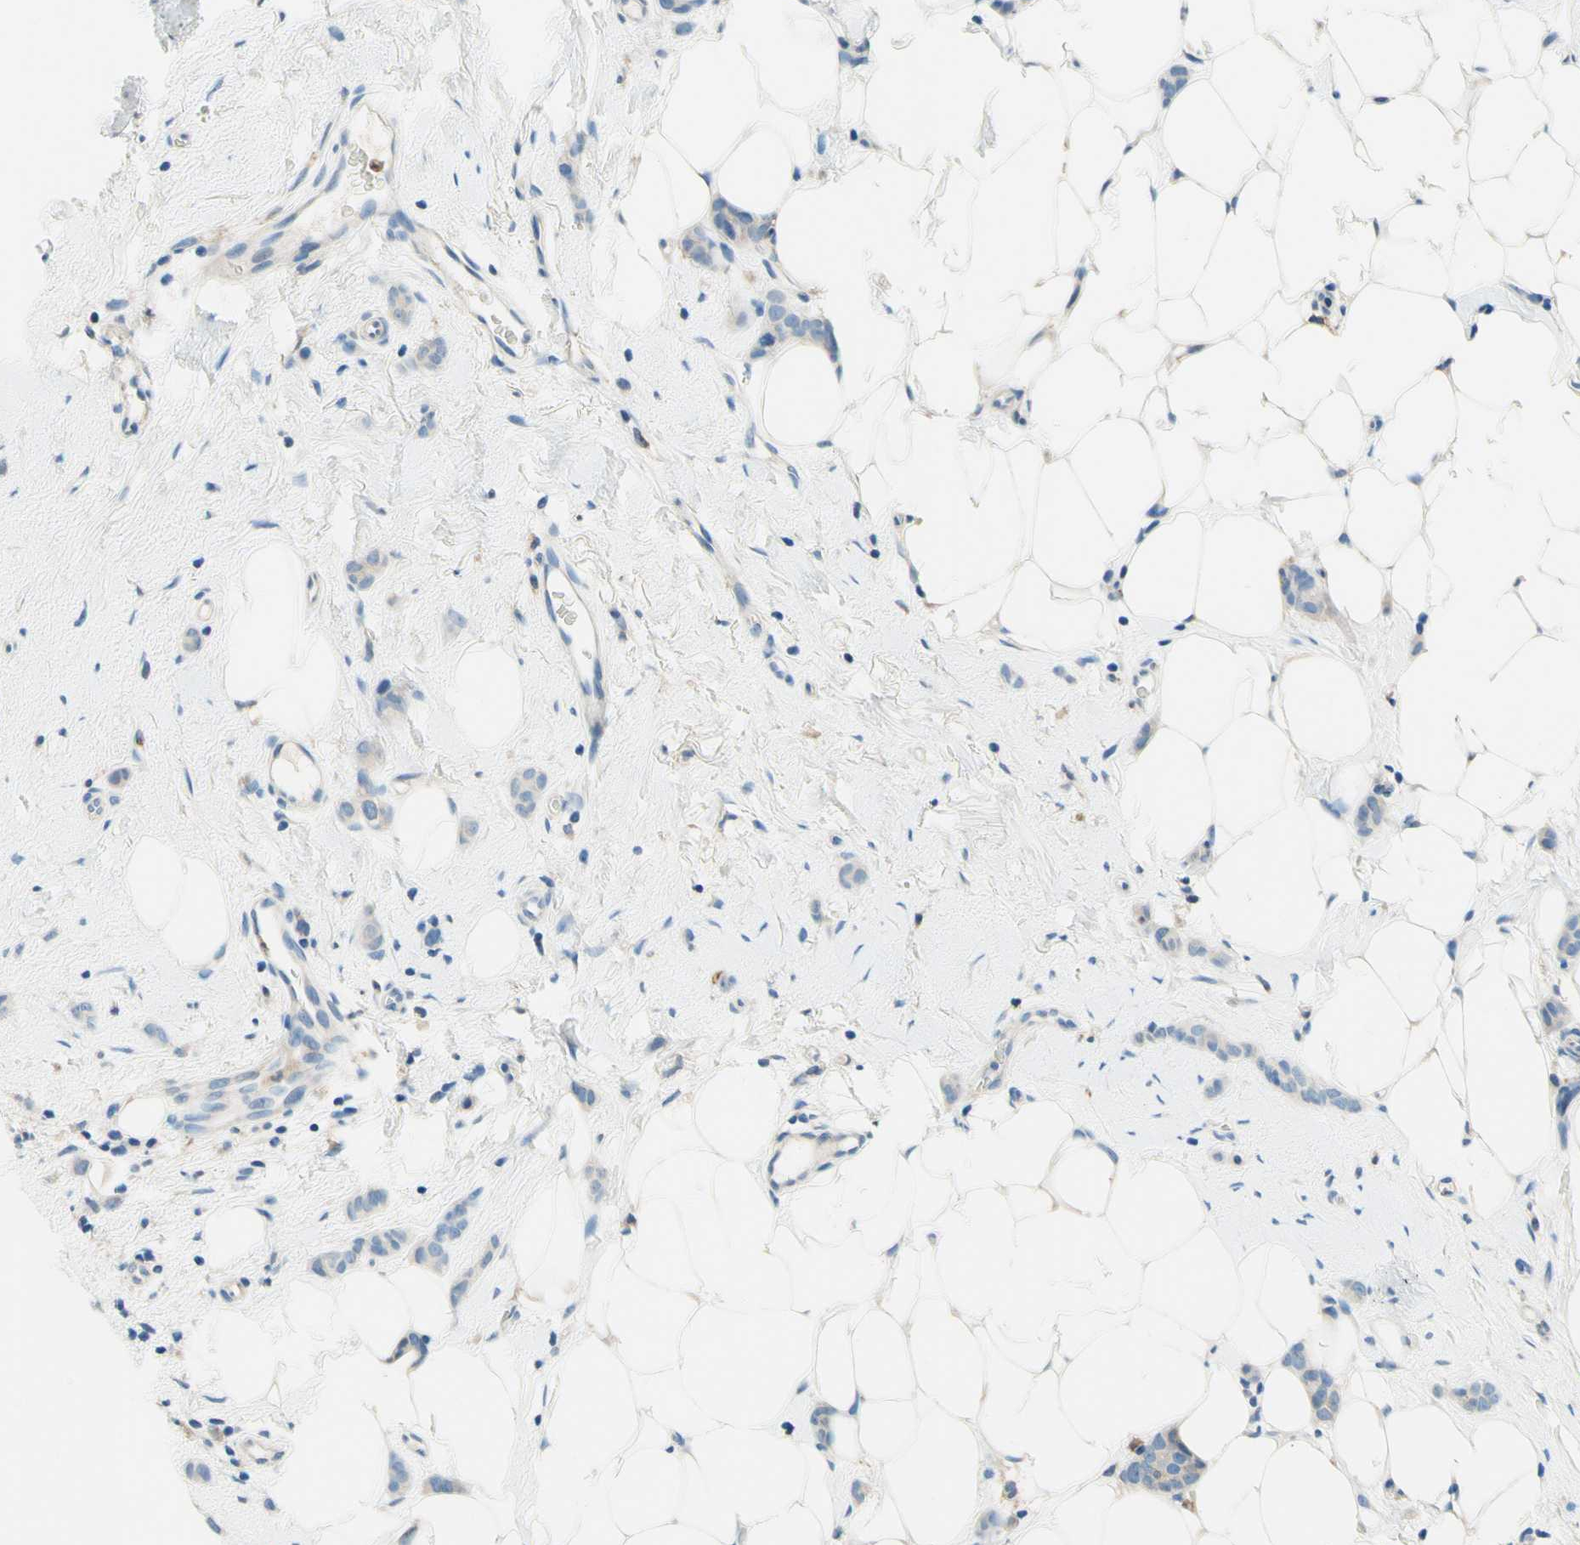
{"staining": {"intensity": "weak", "quantity": "<25%", "location": "cytoplasmic/membranous"}, "tissue": "breast cancer", "cell_type": "Tumor cells", "image_type": "cancer", "snomed": [{"axis": "morphology", "description": "Lobular carcinoma"}, {"axis": "topography", "description": "Skin"}, {"axis": "topography", "description": "Breast"}], "caption": "Image shows no protein positivity in tumor cells of lobular carcinoma (breast) tissue.", "gene": "SIGLEC9", "patient": {"sex": "female", "age": 46}}